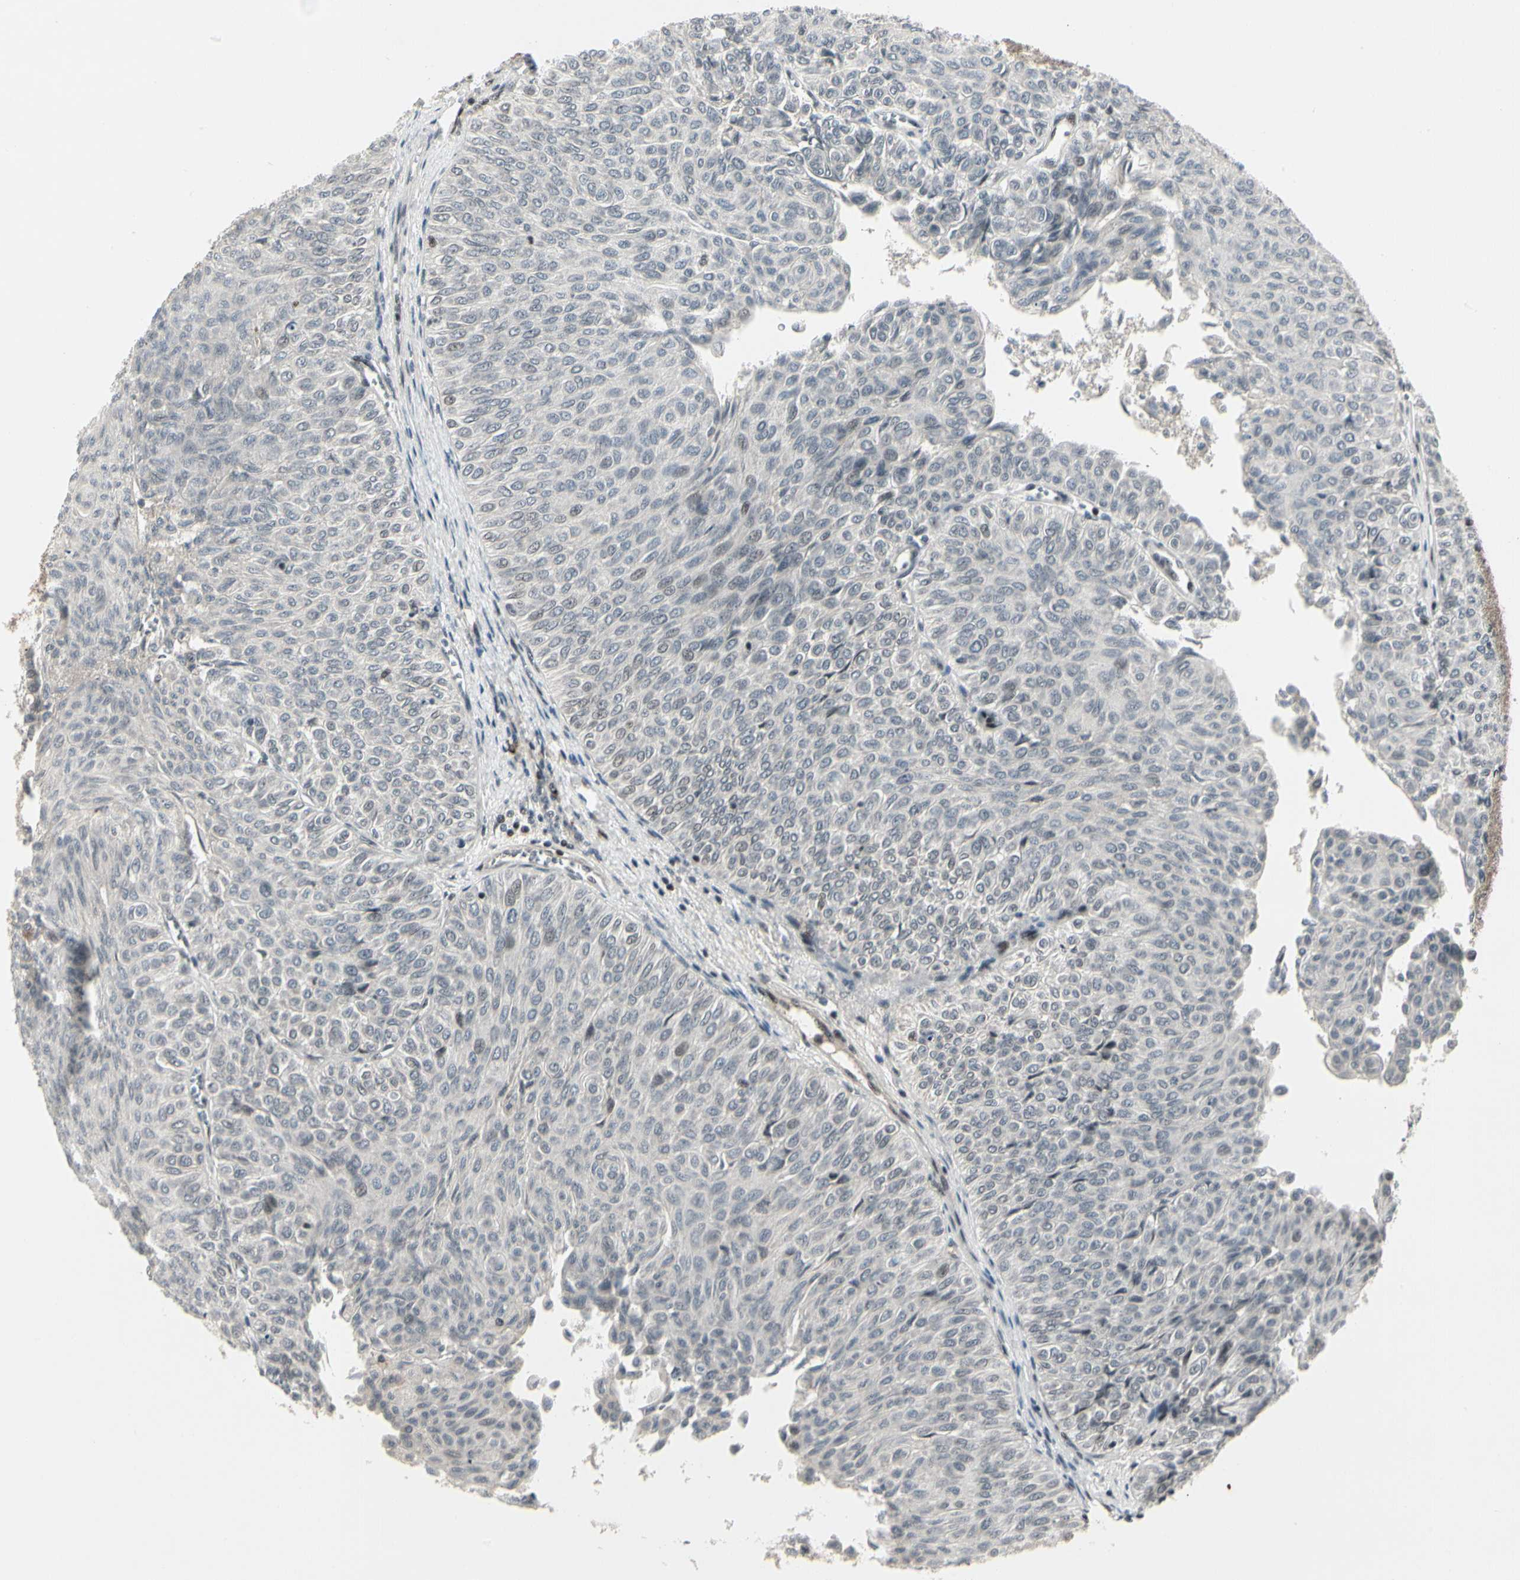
{"staining": {"intensity": "negative", "quantity": "none", "location": "none"}, "tissue": "urothelial cancer", "cell_type": "Tumor cells", "image_type": "cancer", "snomed": [{"axis": "morphology", "description": "Urothelial carcinoma, Low grade"}, {"axis": "topography", "description": "Urinary bladder"}], "caption": "Immunohistochemistry of urothelial cancer displays no expression in tumor cells. (DAB (3,3'-diaminobenzidine) immunohistochemistry (IHC) with hematoxylin counter stain).", "gene": "FOXJ2", "patient": {"sex": "male", "age": 78}}